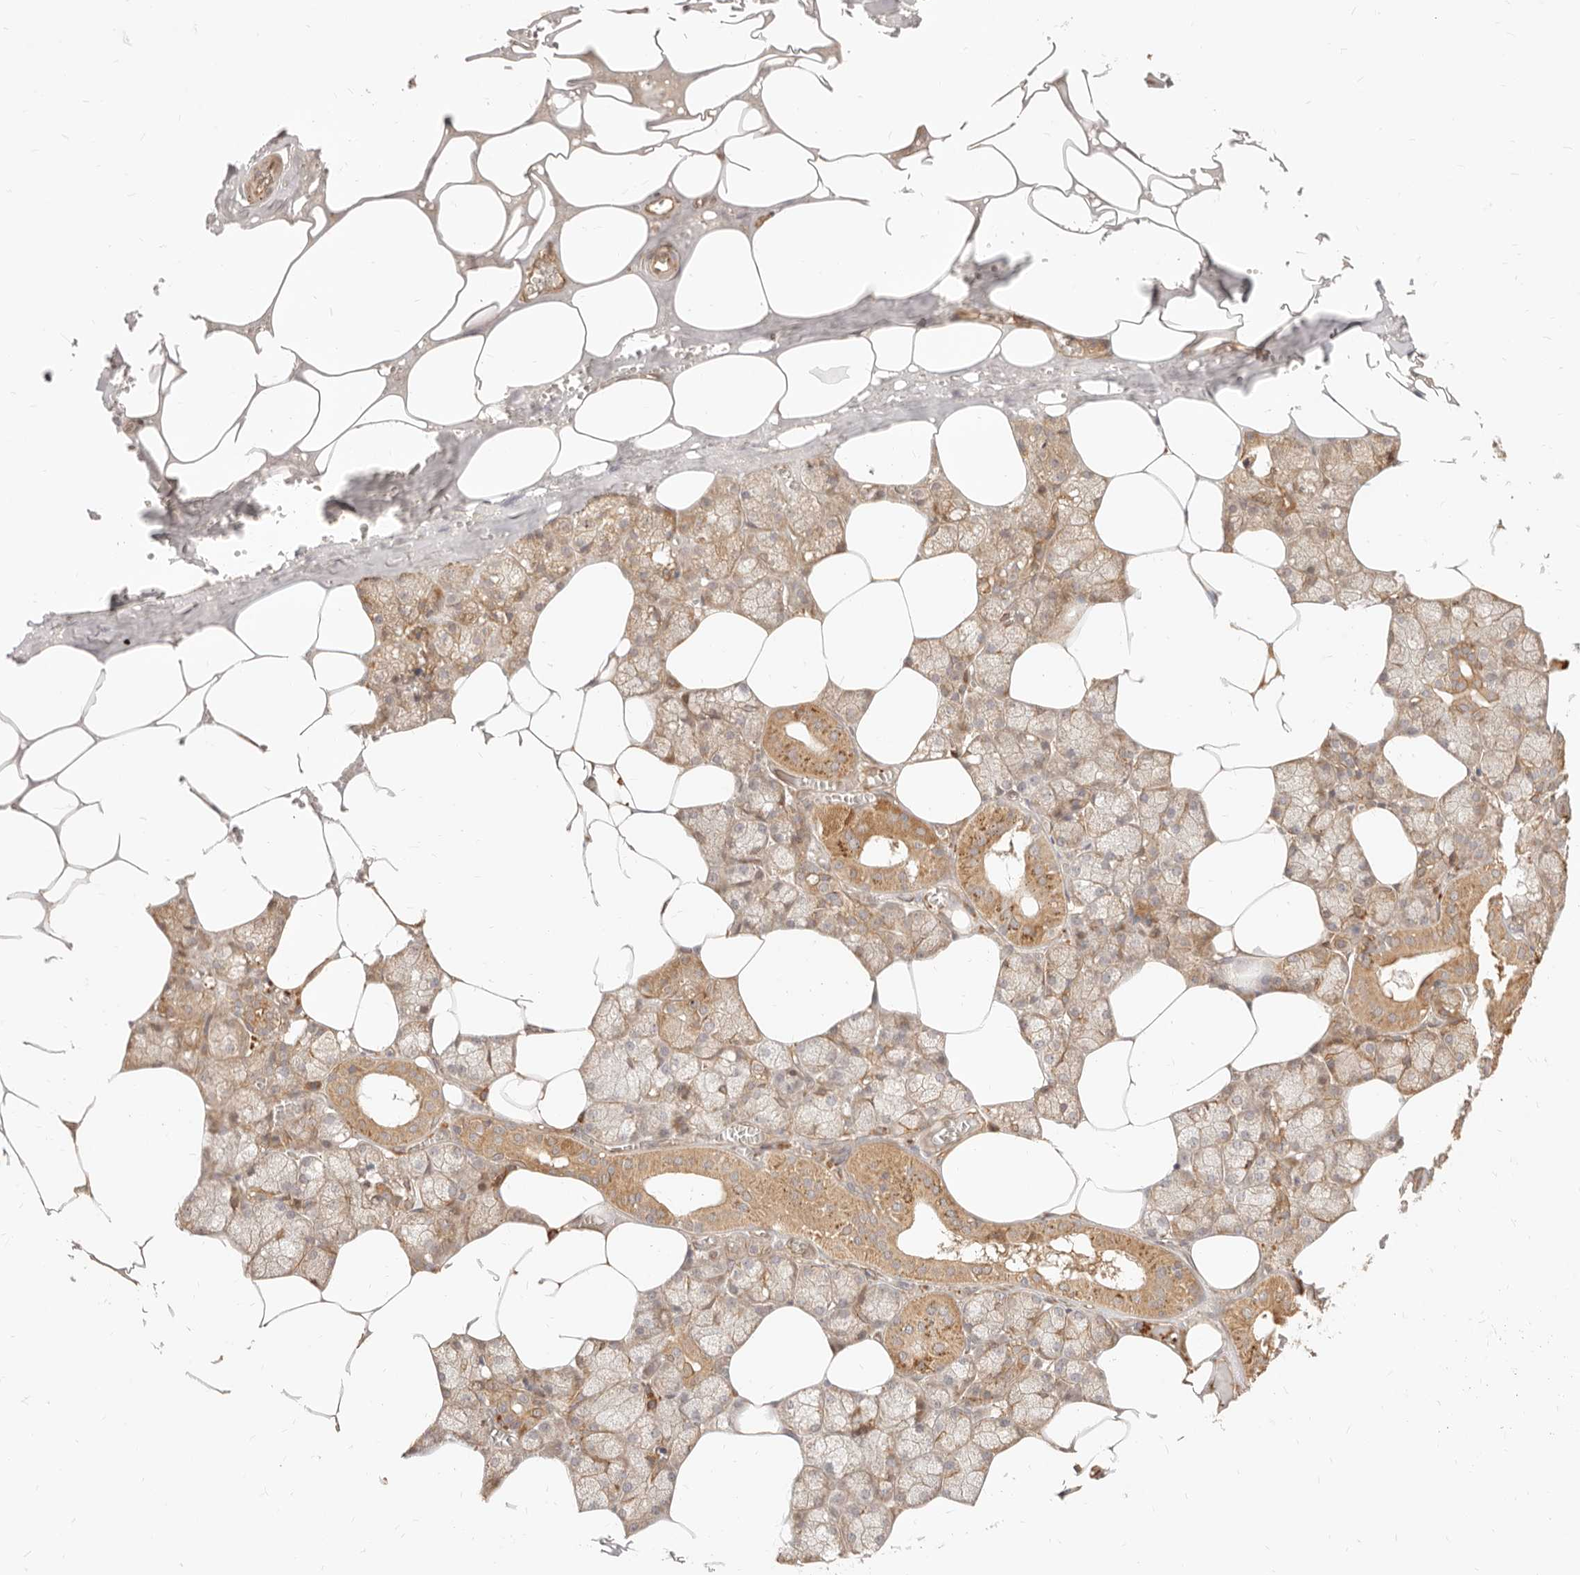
{"staining": {"intensity": "moderate", "quantity": "25%-75%", "location": "cytoplasmic/membranous"}, "tissue": "salivary gland", "cell_type": "Glandular cells", "image_type": "normal", "snomed": [{"axis": "morphology", "description": "Normal tissue, NOS"}, {"axis": "topography", "description": "Salivary gland"}], "caption": "This is an image of immunohistochemistry (IHC) staining of unremarkable salivary gland, which shows moderate expression in the cytoplasmic/membranous of glandular cells.", "gene": "UBXN10", "patient": {"sex": "male", "age": 62}}